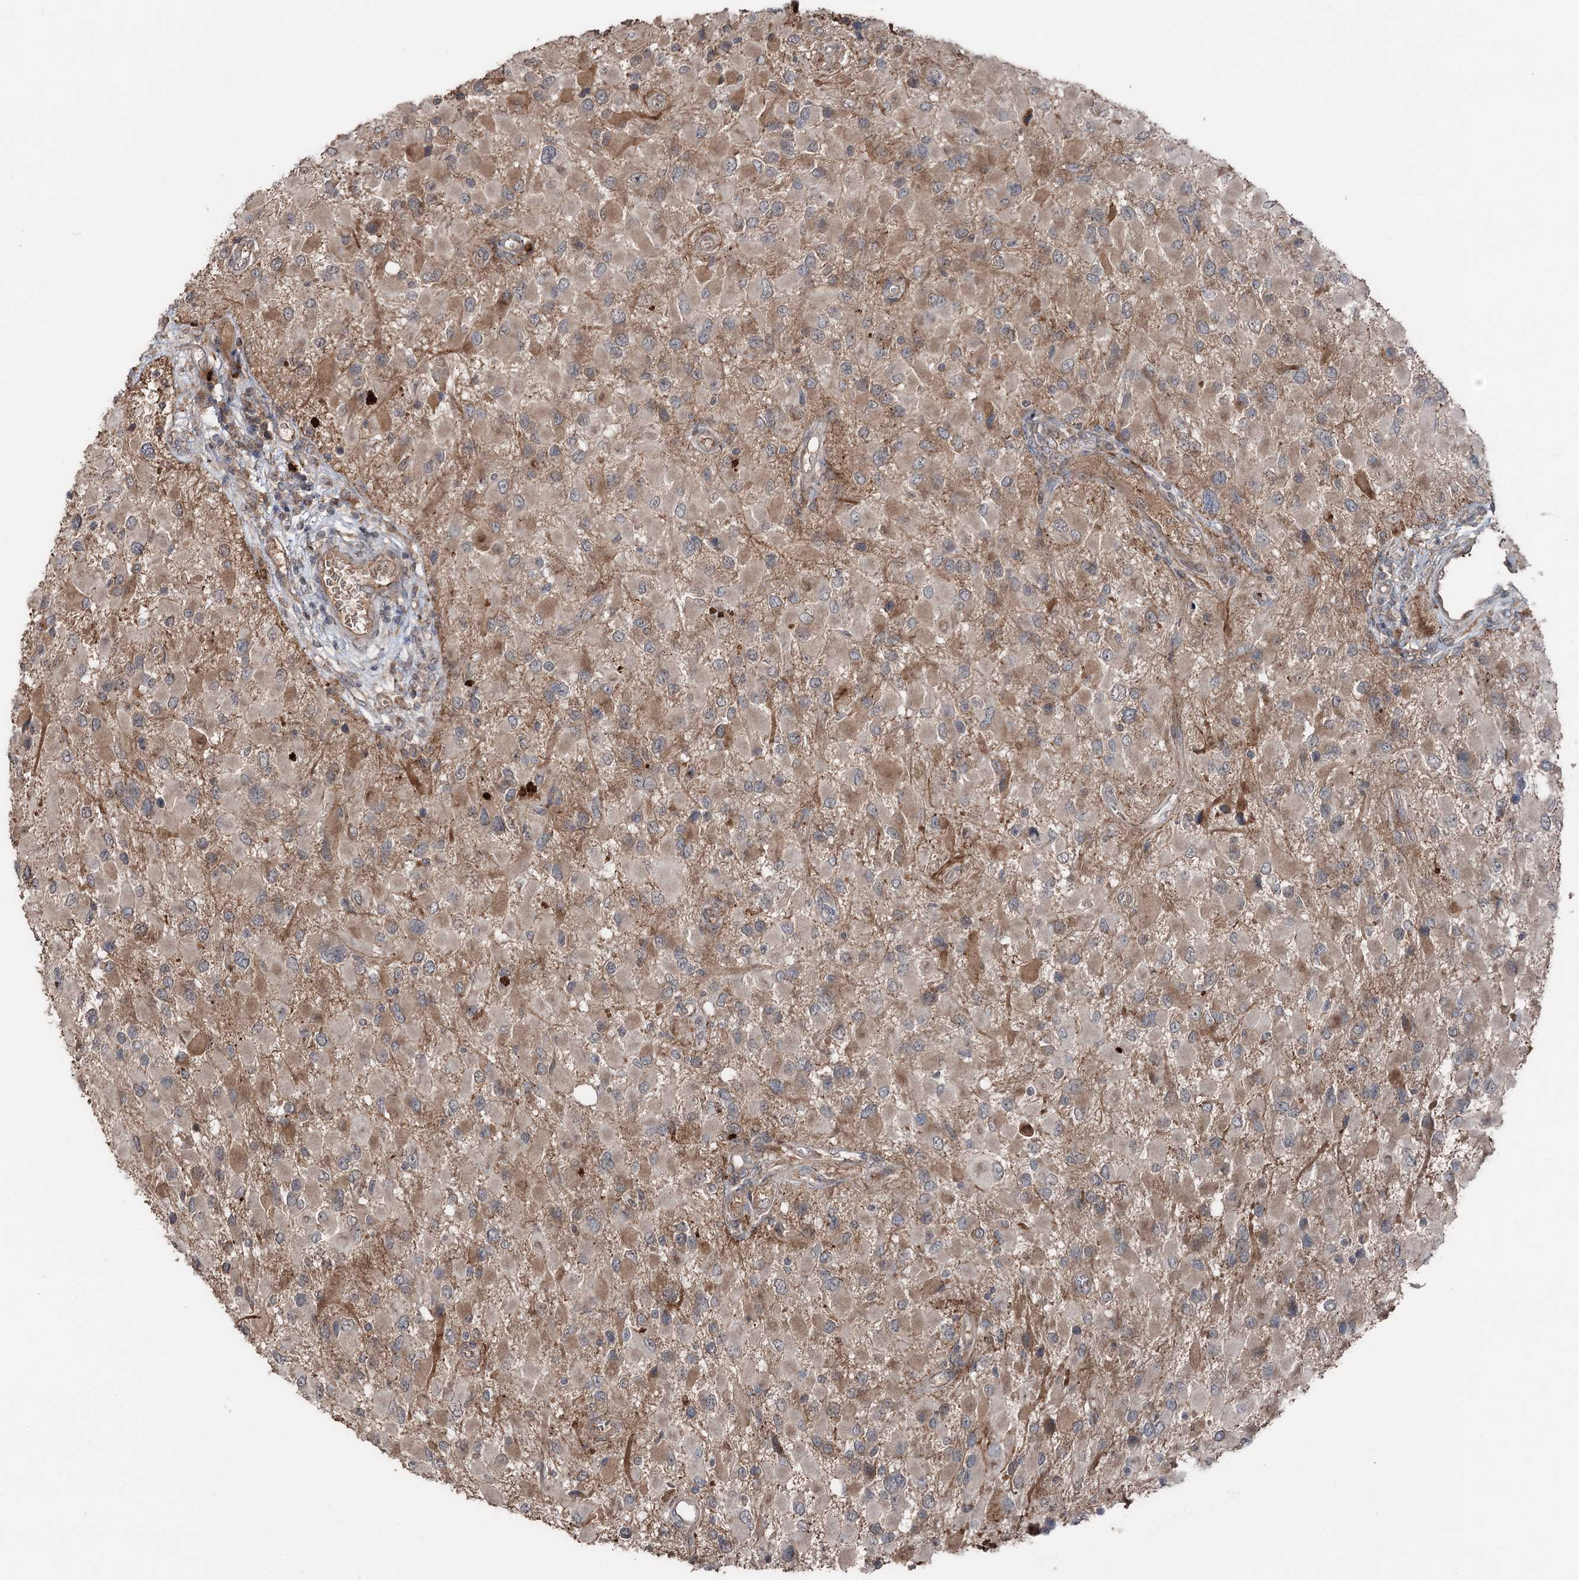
{"staining": {"intensity": "moderate", "quantity": "25%-75%", "location": "cytoplasmic/membranous"}, "tissue": "glioma", "cell_type": "Tumor cells", "image_type": "cancer", "snomed": [{"axis": "morphology", "description": "Glioma, malignant, High grade"}, {"axis": "topography", "description": "Brain"}], "caption": "Human malignant glioma (high-grade) stained with a brown dye demonstrates moderate cytoplasmic/membranous positive positivity in about 25%-75% of tumor cells.", "gene": "MAPK8IP2", "patient": {"sex": "male", "age": 53}}